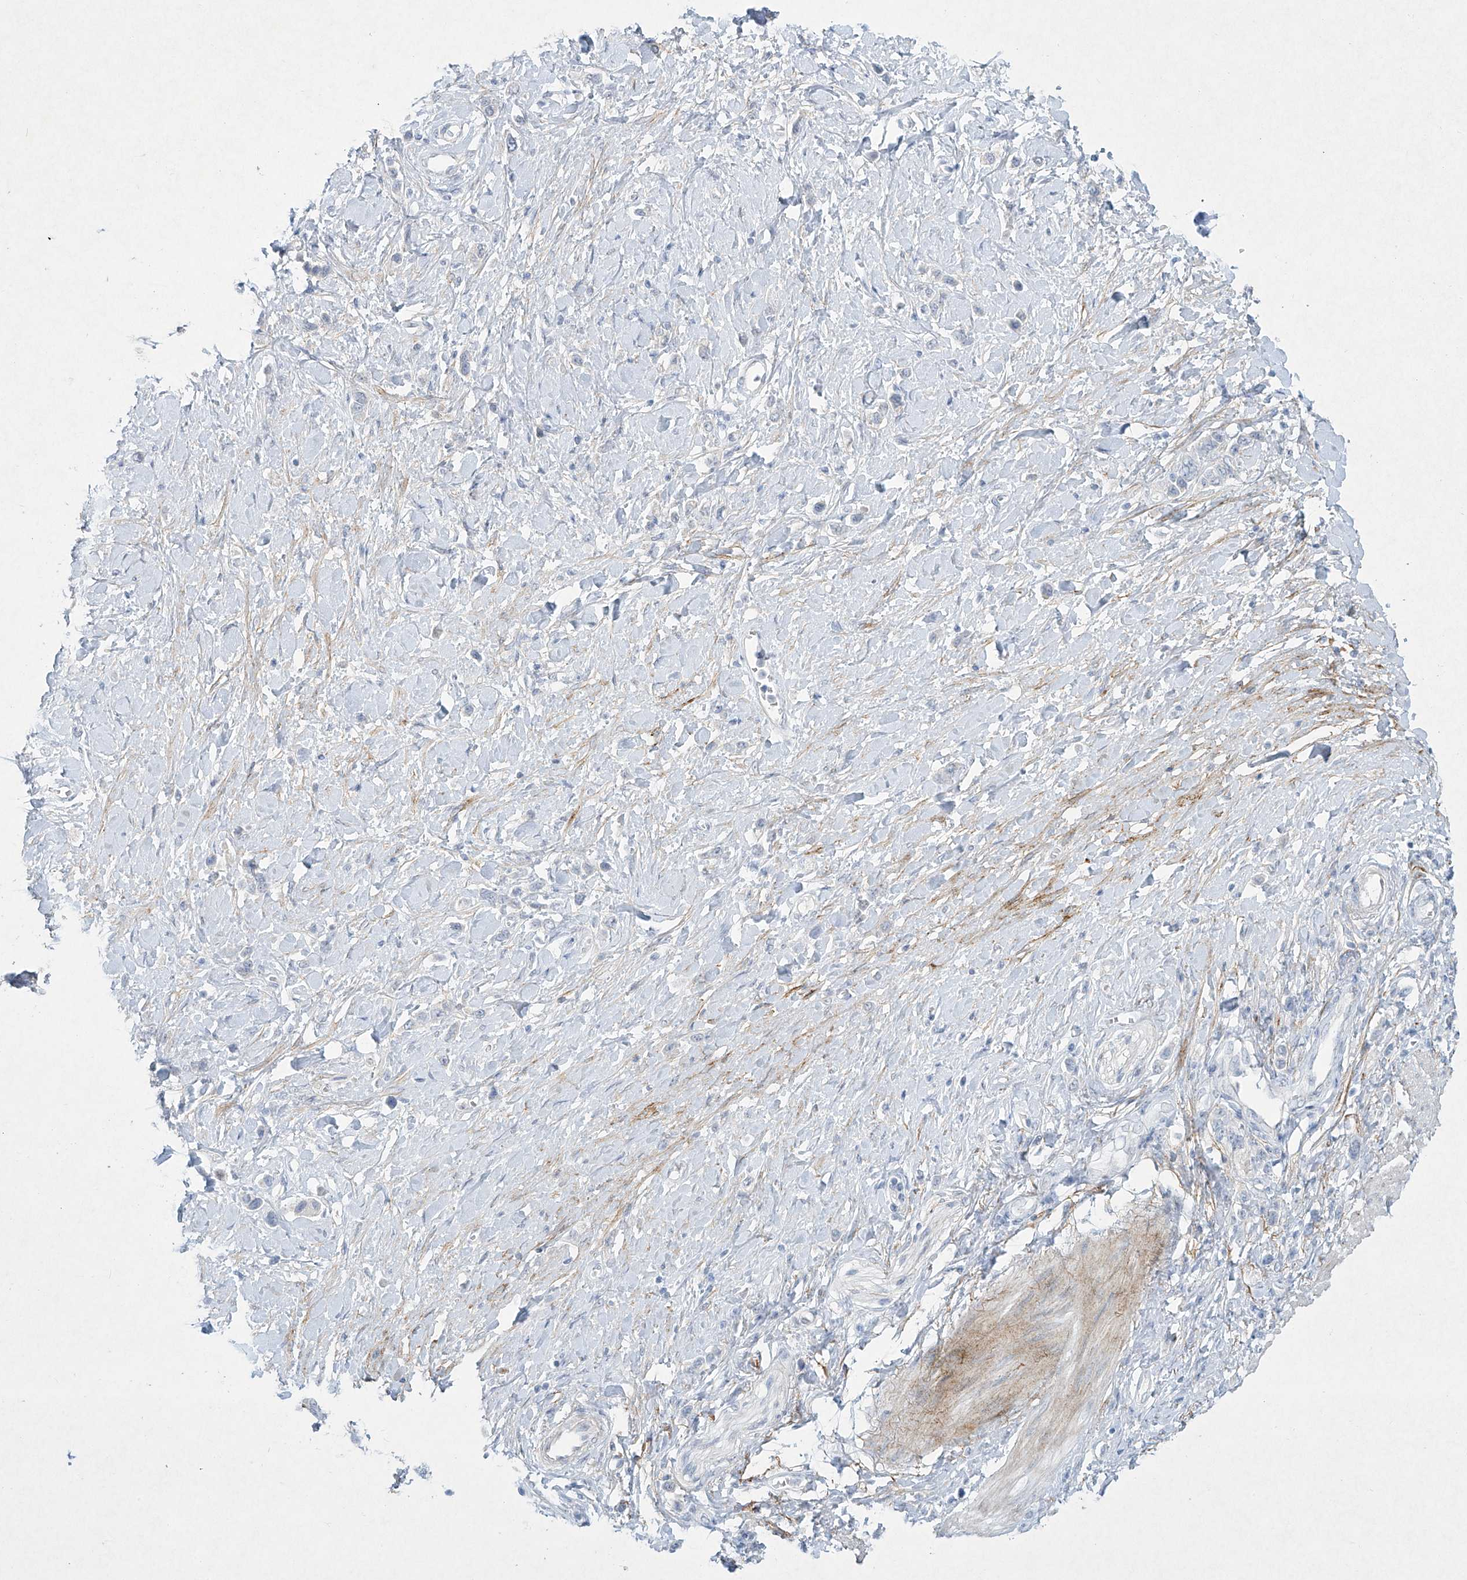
{"staining": {"intensity": "negative", "quantity": "none", "location": "none"}, "tissue": "stomach cancer", "cell_type": "Tumor cells", "image_type": "cancer", "snomed": [{"axis": "morphology", "description": "Normal tissue, NOS"}, {"axis": "morphology", "description": "Adenocarcinoma, NOS"}, {"axis": "topography", "description": "Stomach, upper"}, {"axis": "topography", "description": "Stomach"}], "caption": "DAB (3,3'-diaminobenzidine) immunohistochemical staining of human stomach adenocarcinoma demonstrates no significant staining in tumor cells.", "gene": "PAX6", "patient": {"sex": "female", "age": 65}}